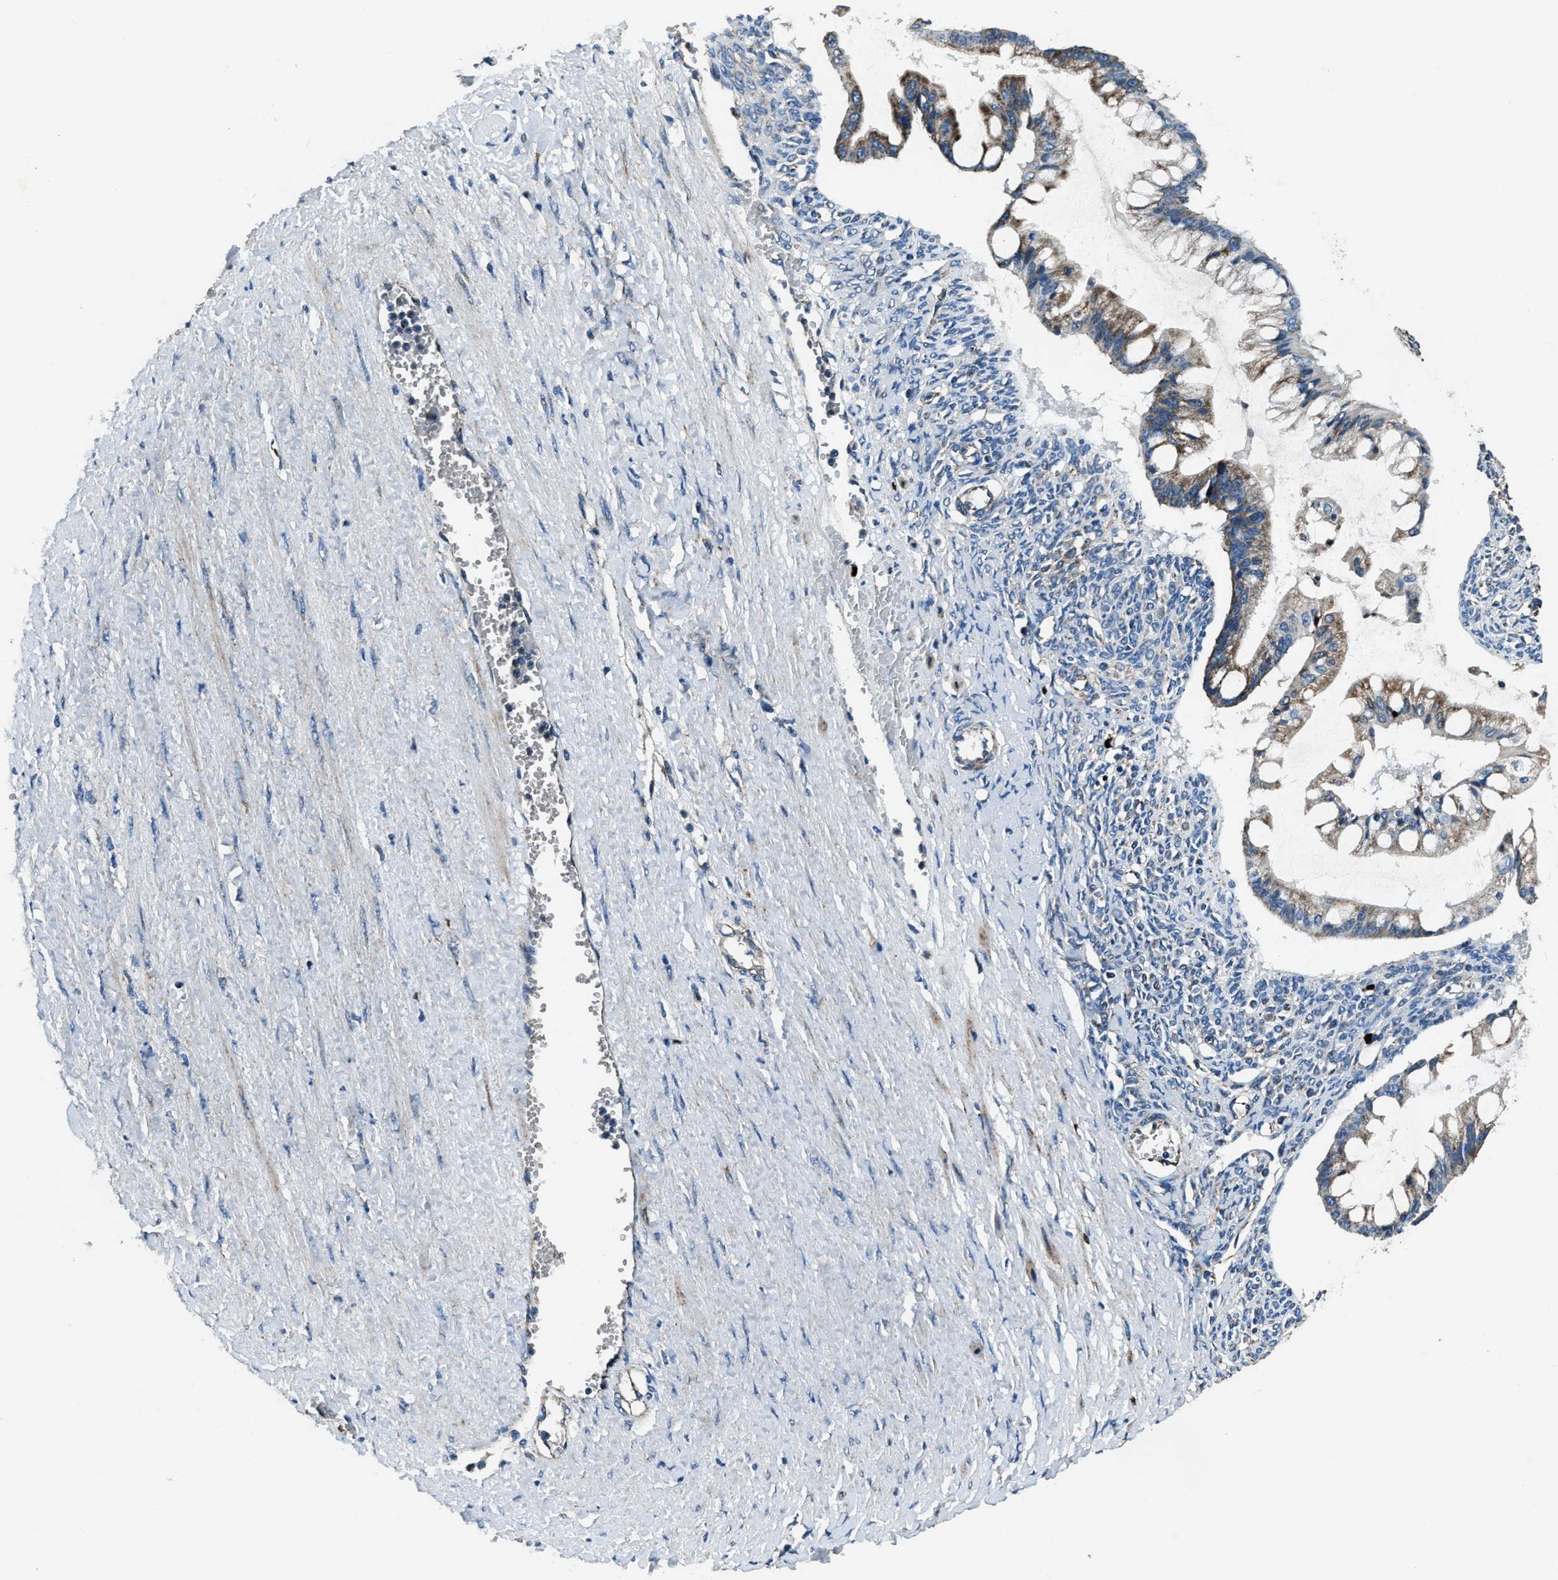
{"staining": {"intensity": "moderate", "quantity": "<25%", "location": "cytoplasmic/membranous"}, "tissue": "ovarian cancer", "cell_type": "Tumor cells", "image_type": "cancer", "snomed": [{"axis": "morphology", "description": "Cystadenocarcinoma, mucinous, NOS"}, {"axis": "topography", "description": "Ovary"}], "caption": "About <25% of tumor cells in mucinous cystadenocarcinoma (ovarian) exhibit moderate cytoplasmic/membranous protein expression as visualized by brown immunohistochemical staining.", "gene": "OGDH", "patient": {"sex": "female", "age": 73}}